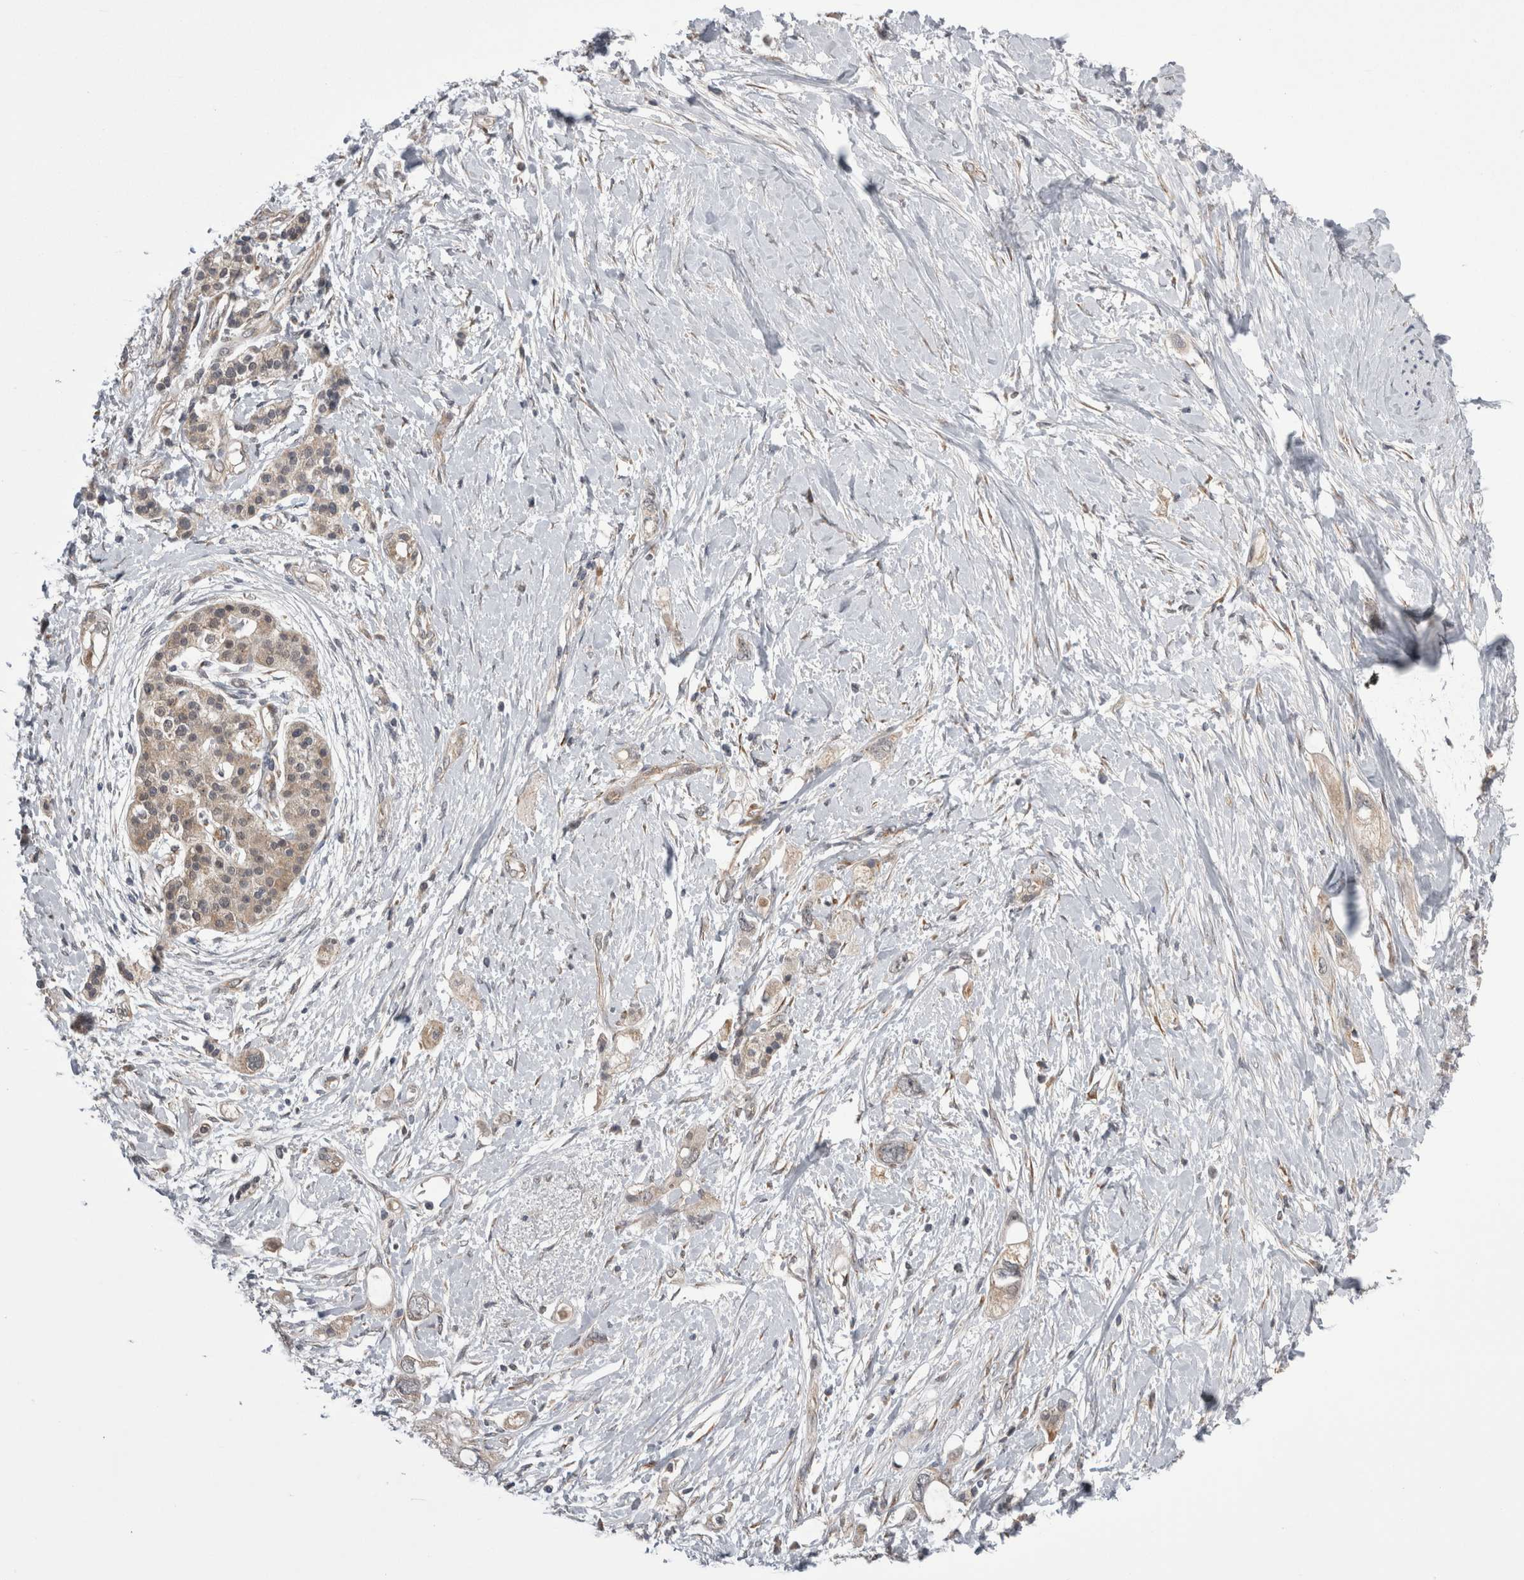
{"staining": {"intensity": "weak", "quantity": "<25%", "location": "cytoplasmic/membranous"}, "tissue": "pancreatic cancer", "cell_type": "Tumor cells", "image_type": "cancer", "snomed": [{"axis": "morphology", "description": "Adenocarcinoma, NOS"}, {"axis": "topography", "description": "Pancreas"}], "caption": "Protein analysis of pancreatic cancer displays no significant staining in tumor cells.", "gene": "ARHGAP29", "patient": {"sex": "female", "age": 56}}